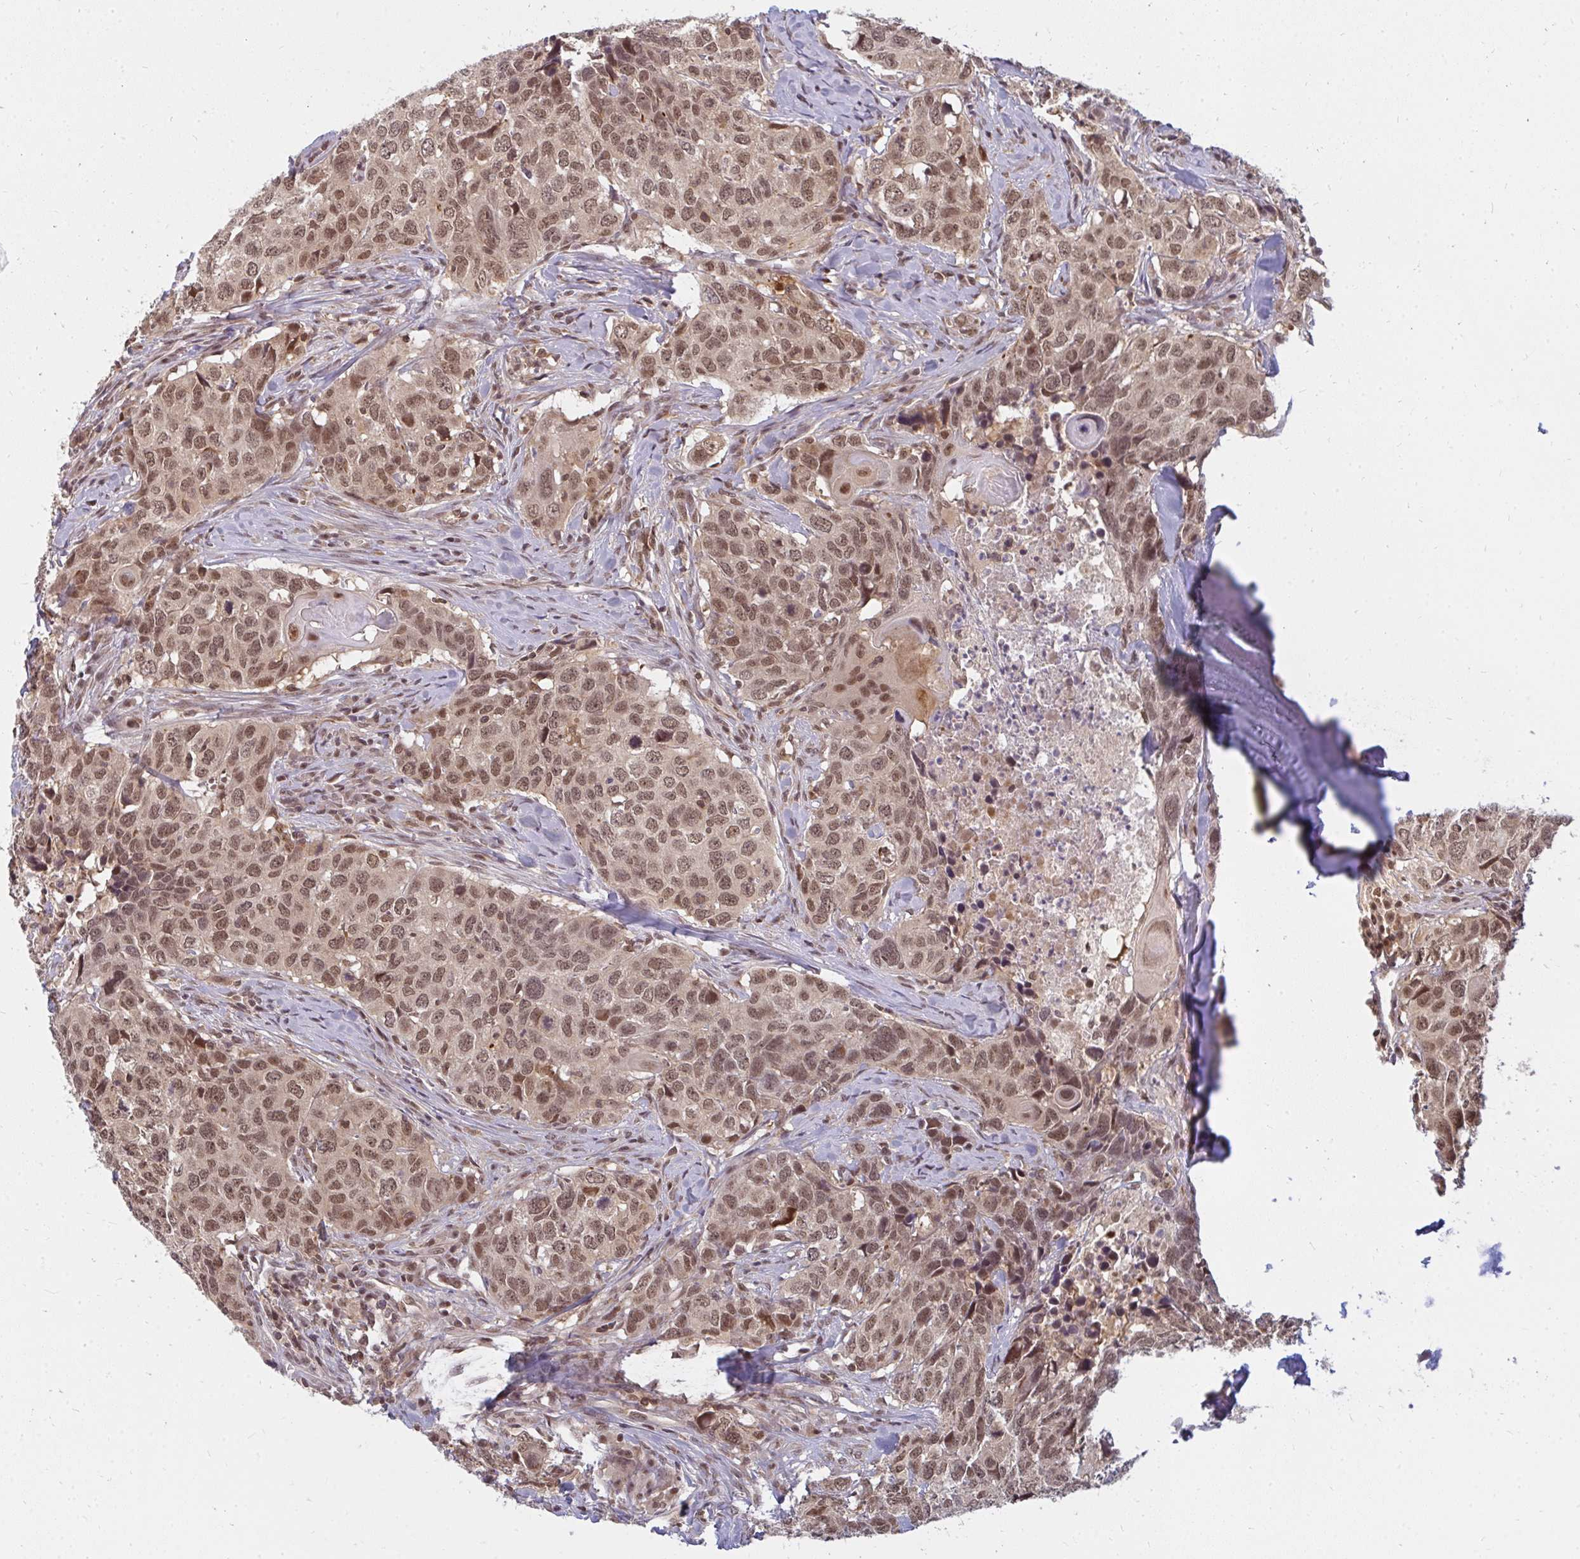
{"staining": {"intensity": "moderate", "quantity": ">75%", "location": "nuclear"}, "tissue": "head and neck cancer", "cell_type": "Tumor cells", "image_type": "cancer", "snomed": [{"axis": "morphology", "description": "Normal tissue, NOS"}, {"axis": "morphology", "description": "Squamous cell carcinoma, NOS"}, {"axis": "topography", "description": "Skeletal muscle"}, {"axis": "topography", "description": "Vascular tissue"}, {"axis": "topography", "description": "Peripheral nerve tissue"}, {"axis": "topography", "description": "Head-Neck"}], "caption": "Protein expression analysis of head and neck cancer shows moderate nuclear positivity in approximately >75% of tumor cells. The staining is performed using DAB brown chromogen to label protein expression. The nuclei are counter-stained blue using hematoxylin.", "gene": "GTF3C6", "patient": {"sex": "male", "age": 66}}